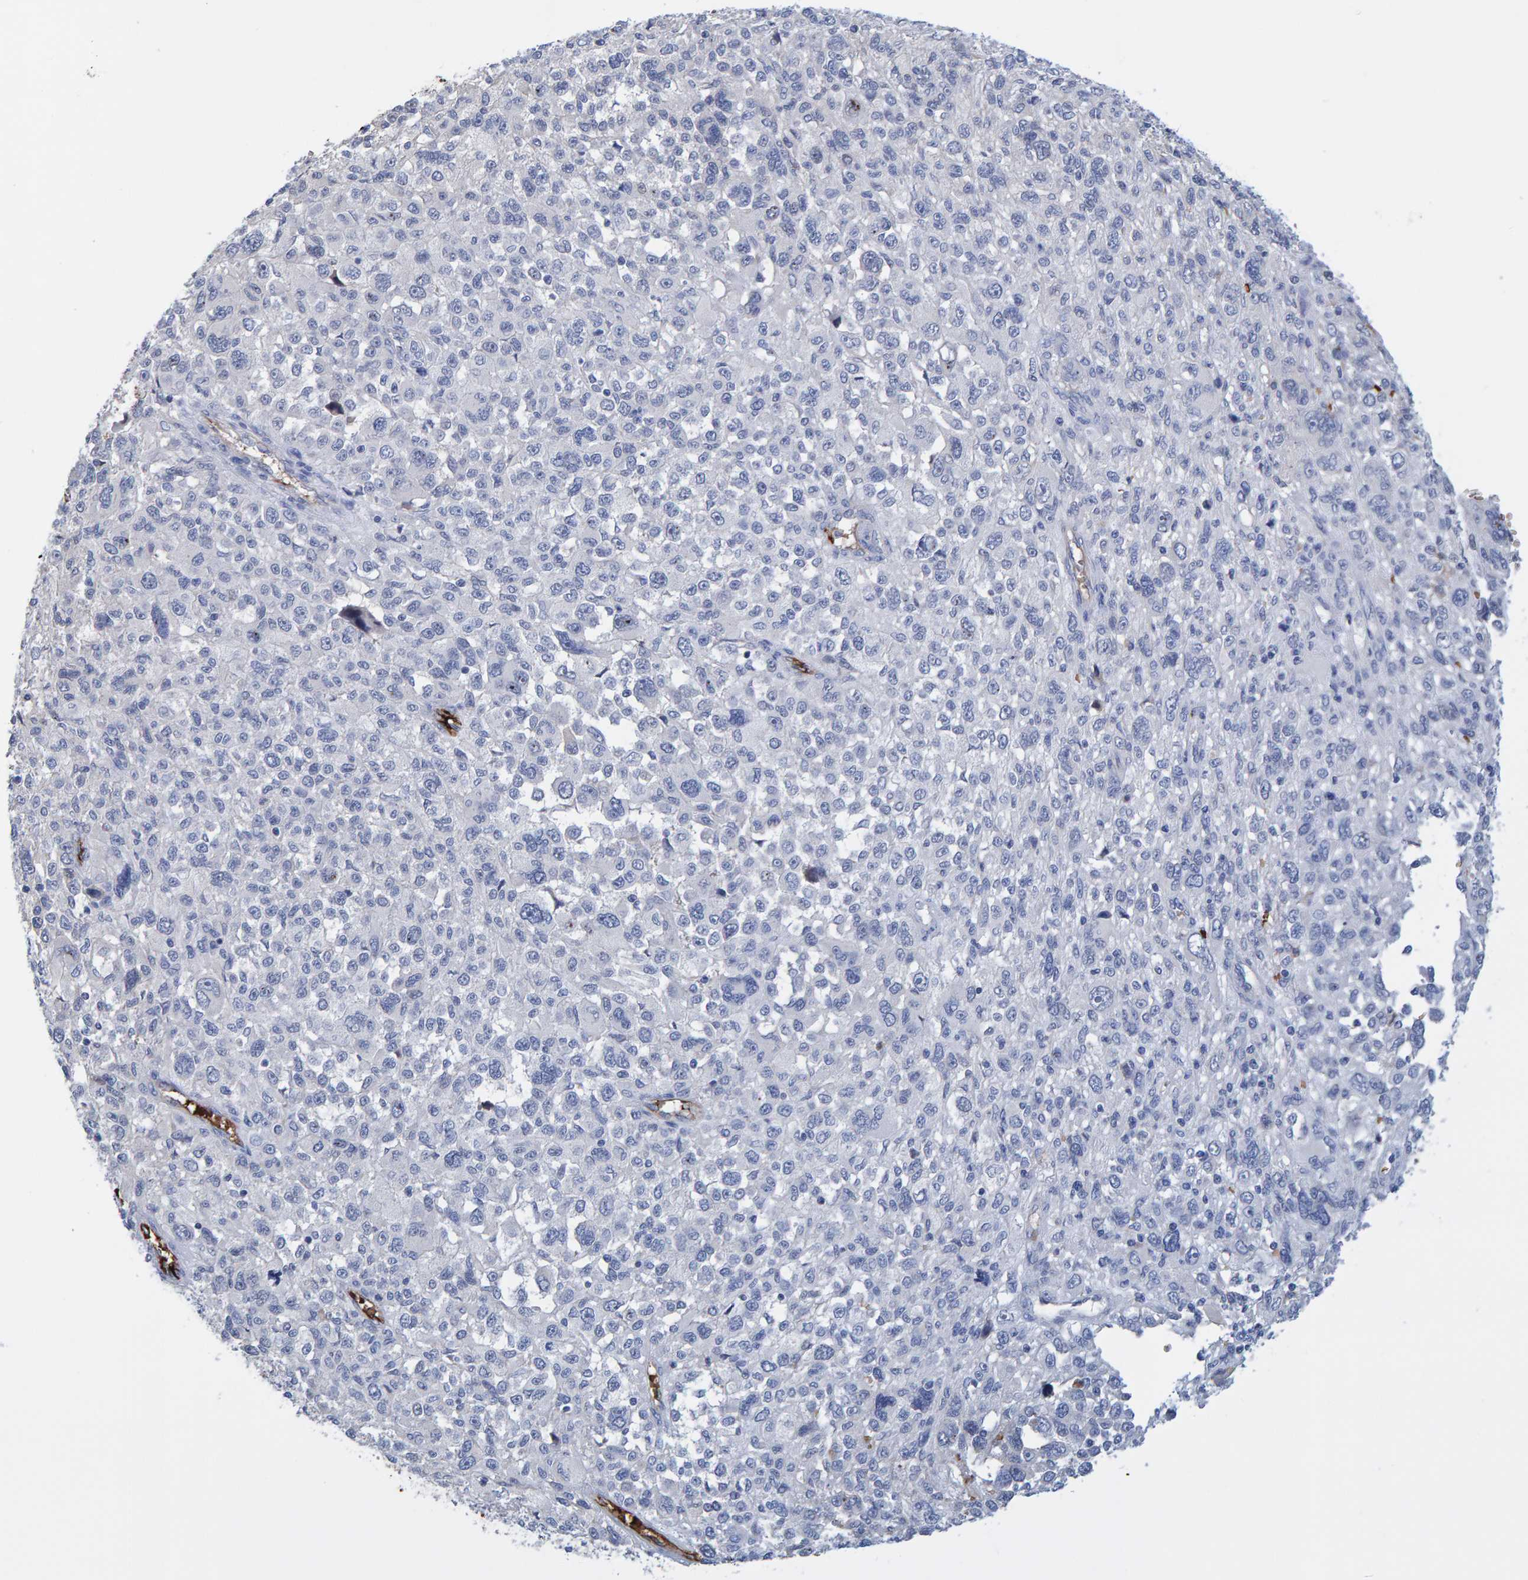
{"staining": {"intensity": "negative", "quantity": "none", "location": "none"}, "tissue": "melanoma", "cell_type": "Tumor cells", "image_type": "cancer", "snomed": [{"axis": "morphology", "description": "Malignant melanoma, NOS"}, {"axis": "topography", "description": "Skin"}], "caption": "A histopathology image of human malignant melanoma is negative for staining in tumor cells.", "gene": "VPS9D1", "patient": {"sex": "female", "age": 55}}